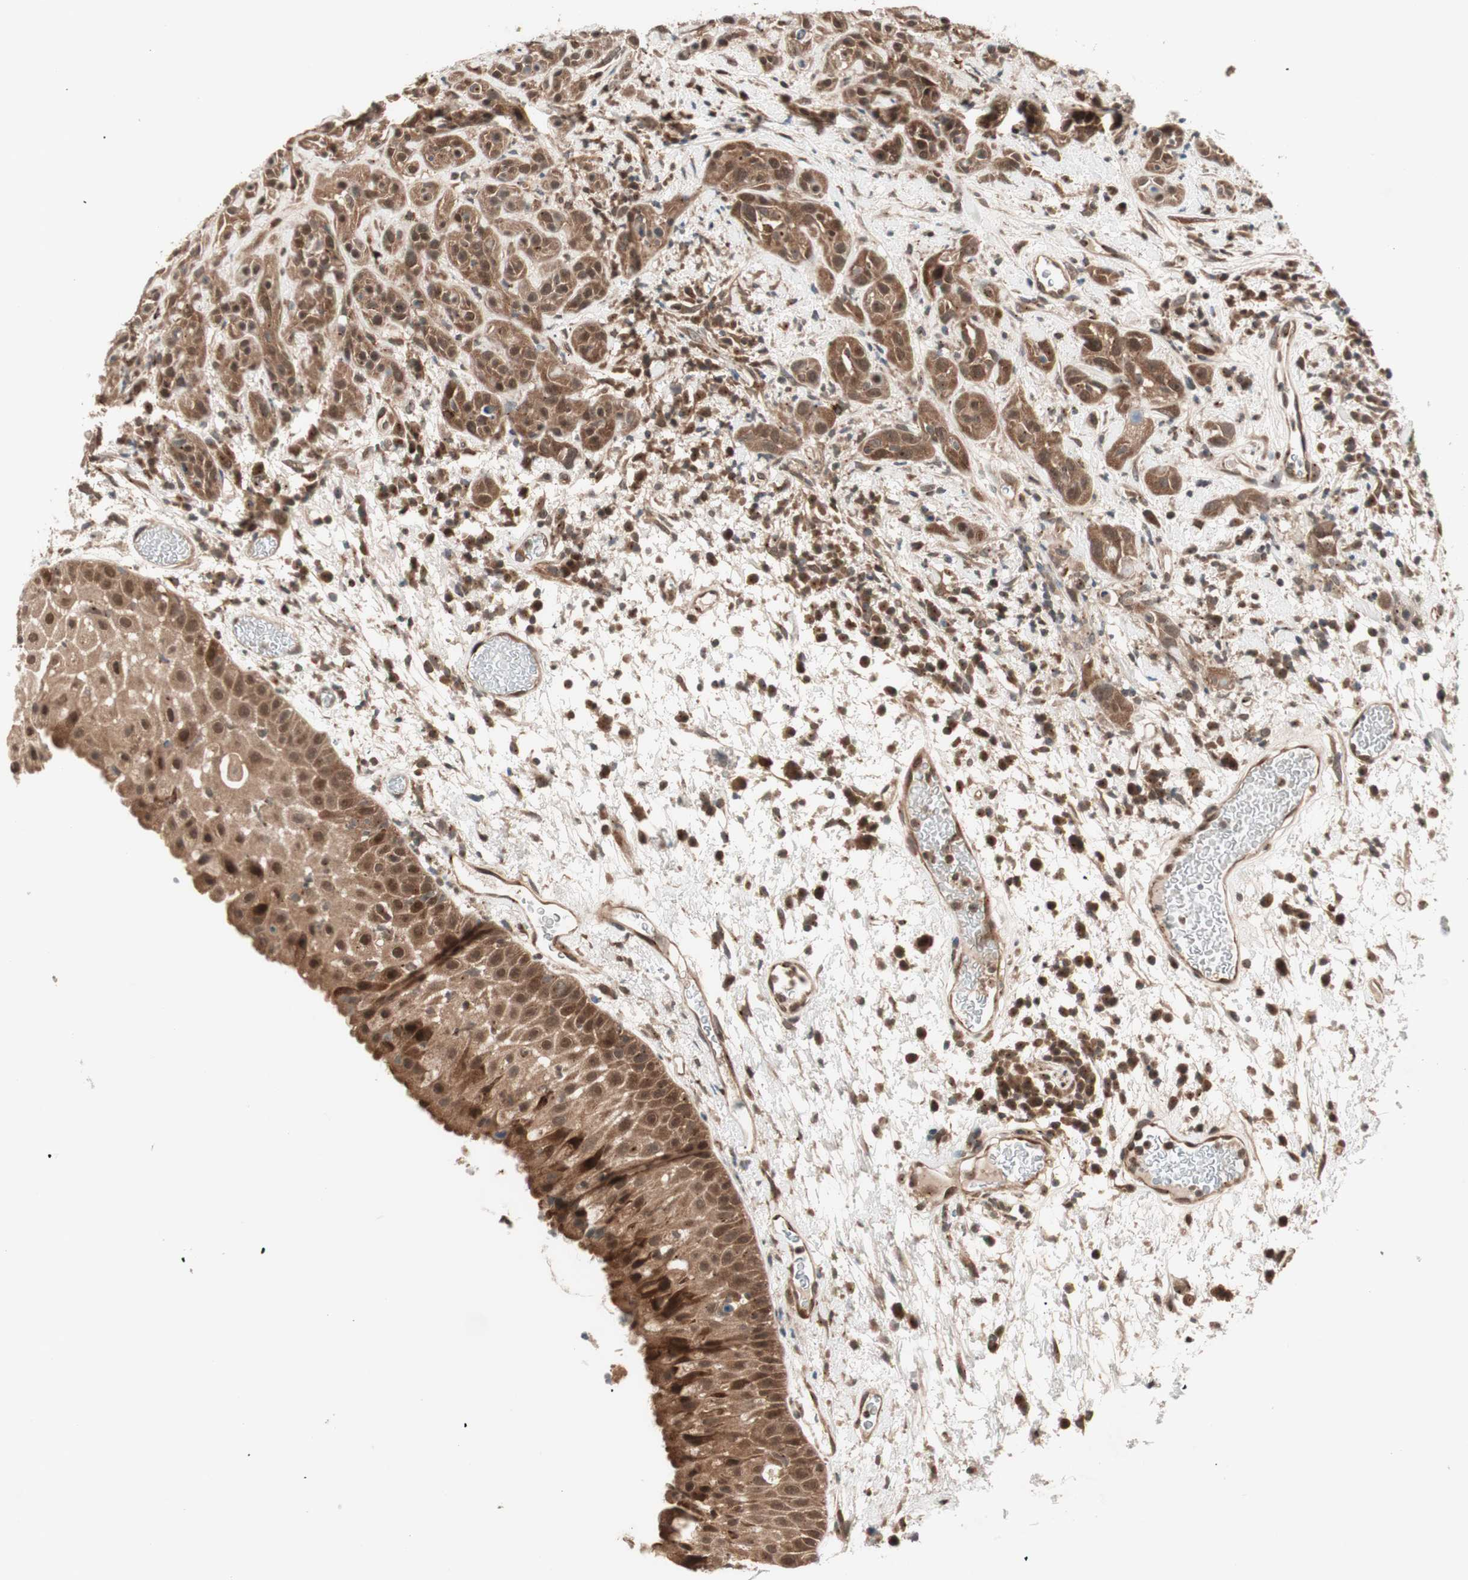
{"staining": {"intensity": "moderate", "quantity": ">75%", "location": "cytoplasmic/membranous,nuclear"}, "tissue": "head and neck cancer", "cell_type": "Tumor cells", "image_type": "cancer", "snomed": [{"axis": "morphology", "description": "Squamous cell carcinoma, NOS"}, {"axis": "topography", "description": "Head-Neck"}], "caption": "Moderate cytoplasmic/membranous and nuclear positivity is present in approximately >75% of tumor cells in squamous cell carcinoma (head and neck).", "gene": "PRKG2", "patient": {"sex": "male", "age": 62}}